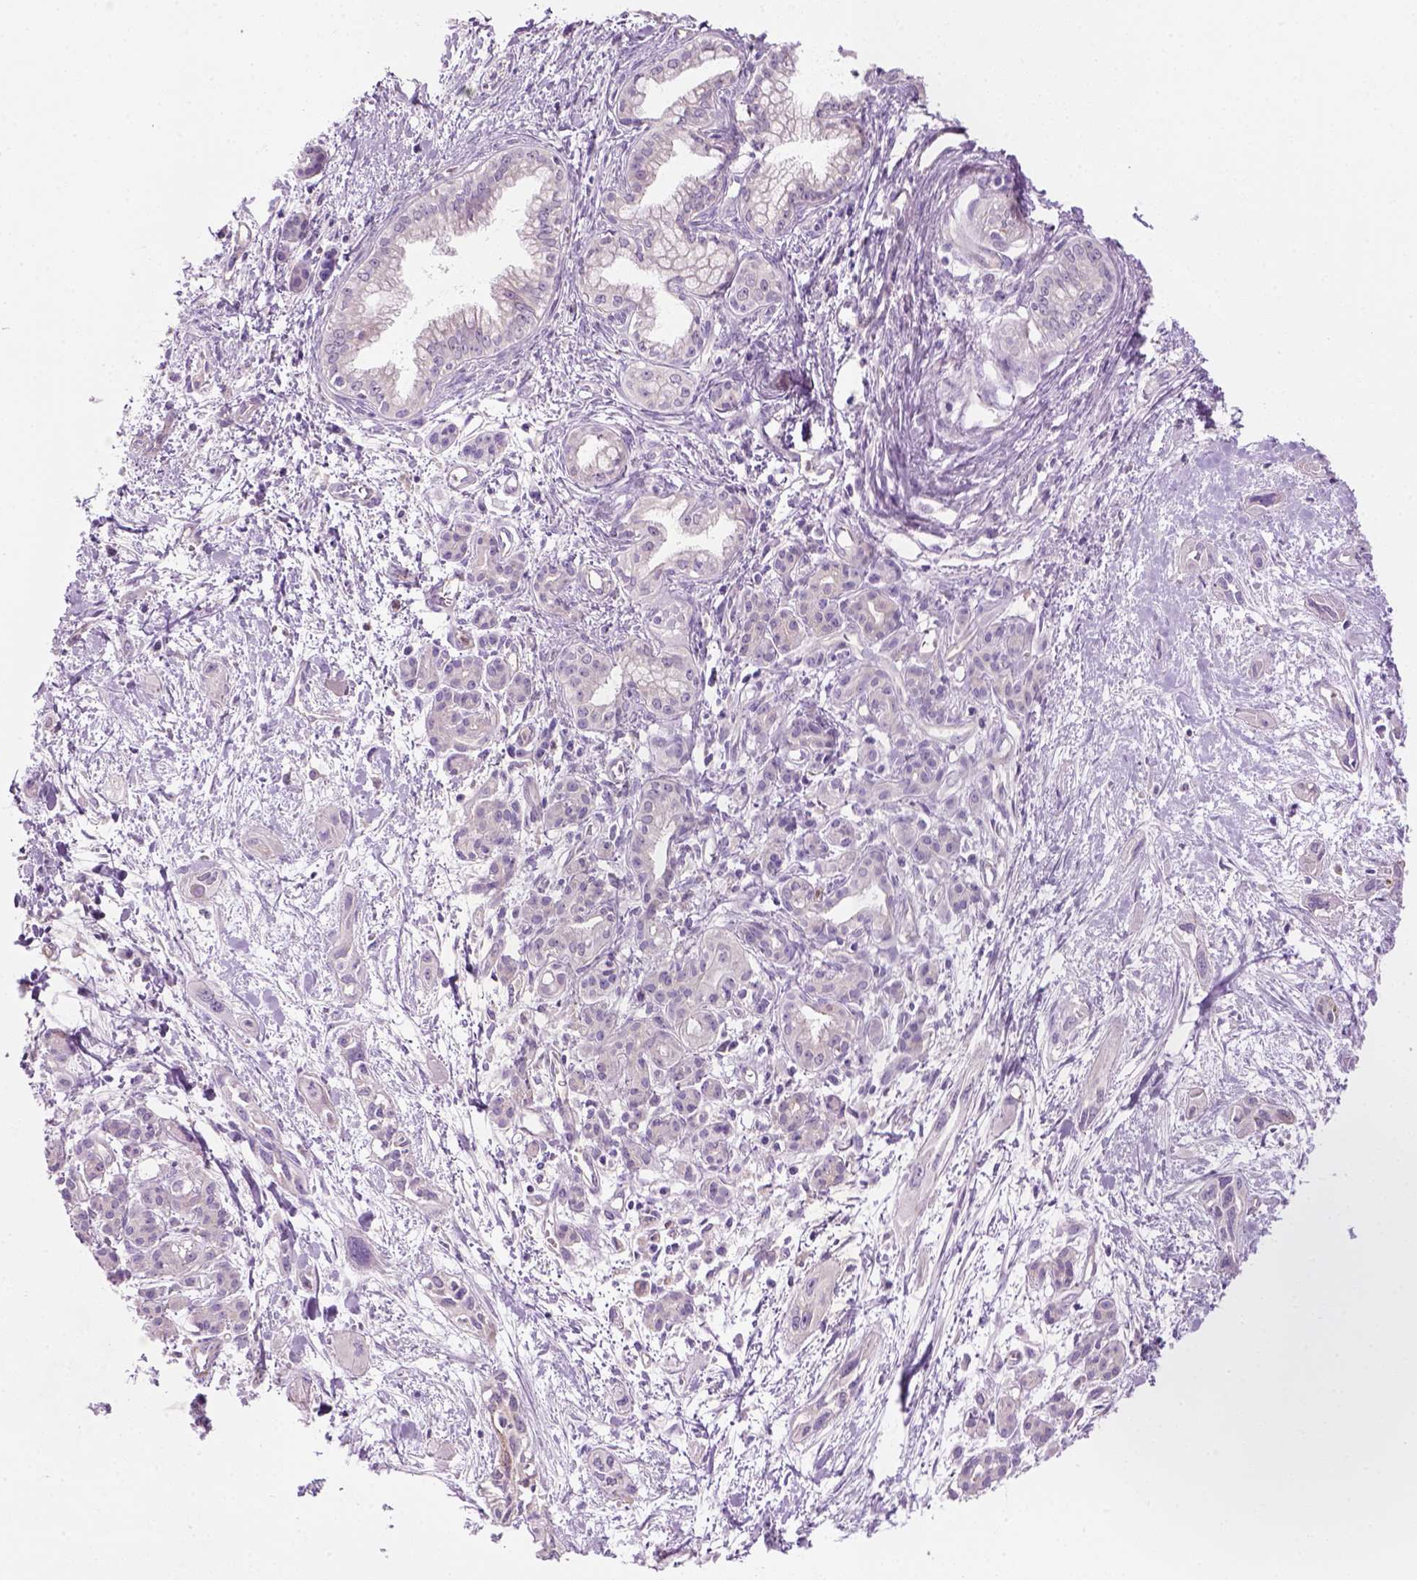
{"staining": {"intensity": "negative", "quantity": "none", "location": "none"}, "tissue": "pancreatic cancer", "cell_type": "Tumor cells", "image_type": "cancer", "snomed": [{"axis": "morphology", "description": "Adenocarcinoma, NOS"}, {"axis": "topography", "description": "Pancreas"}], "caption": "Pancreatic cancer (adenocarcinoma) was stained to show a protein in brown. There is no significant expression in tumor cells. (Immunohistochemistry (ihc), brightfield microscopy, high magnification).", "gene": "CD84", "patient": {"sex": "female", "age": 55}}